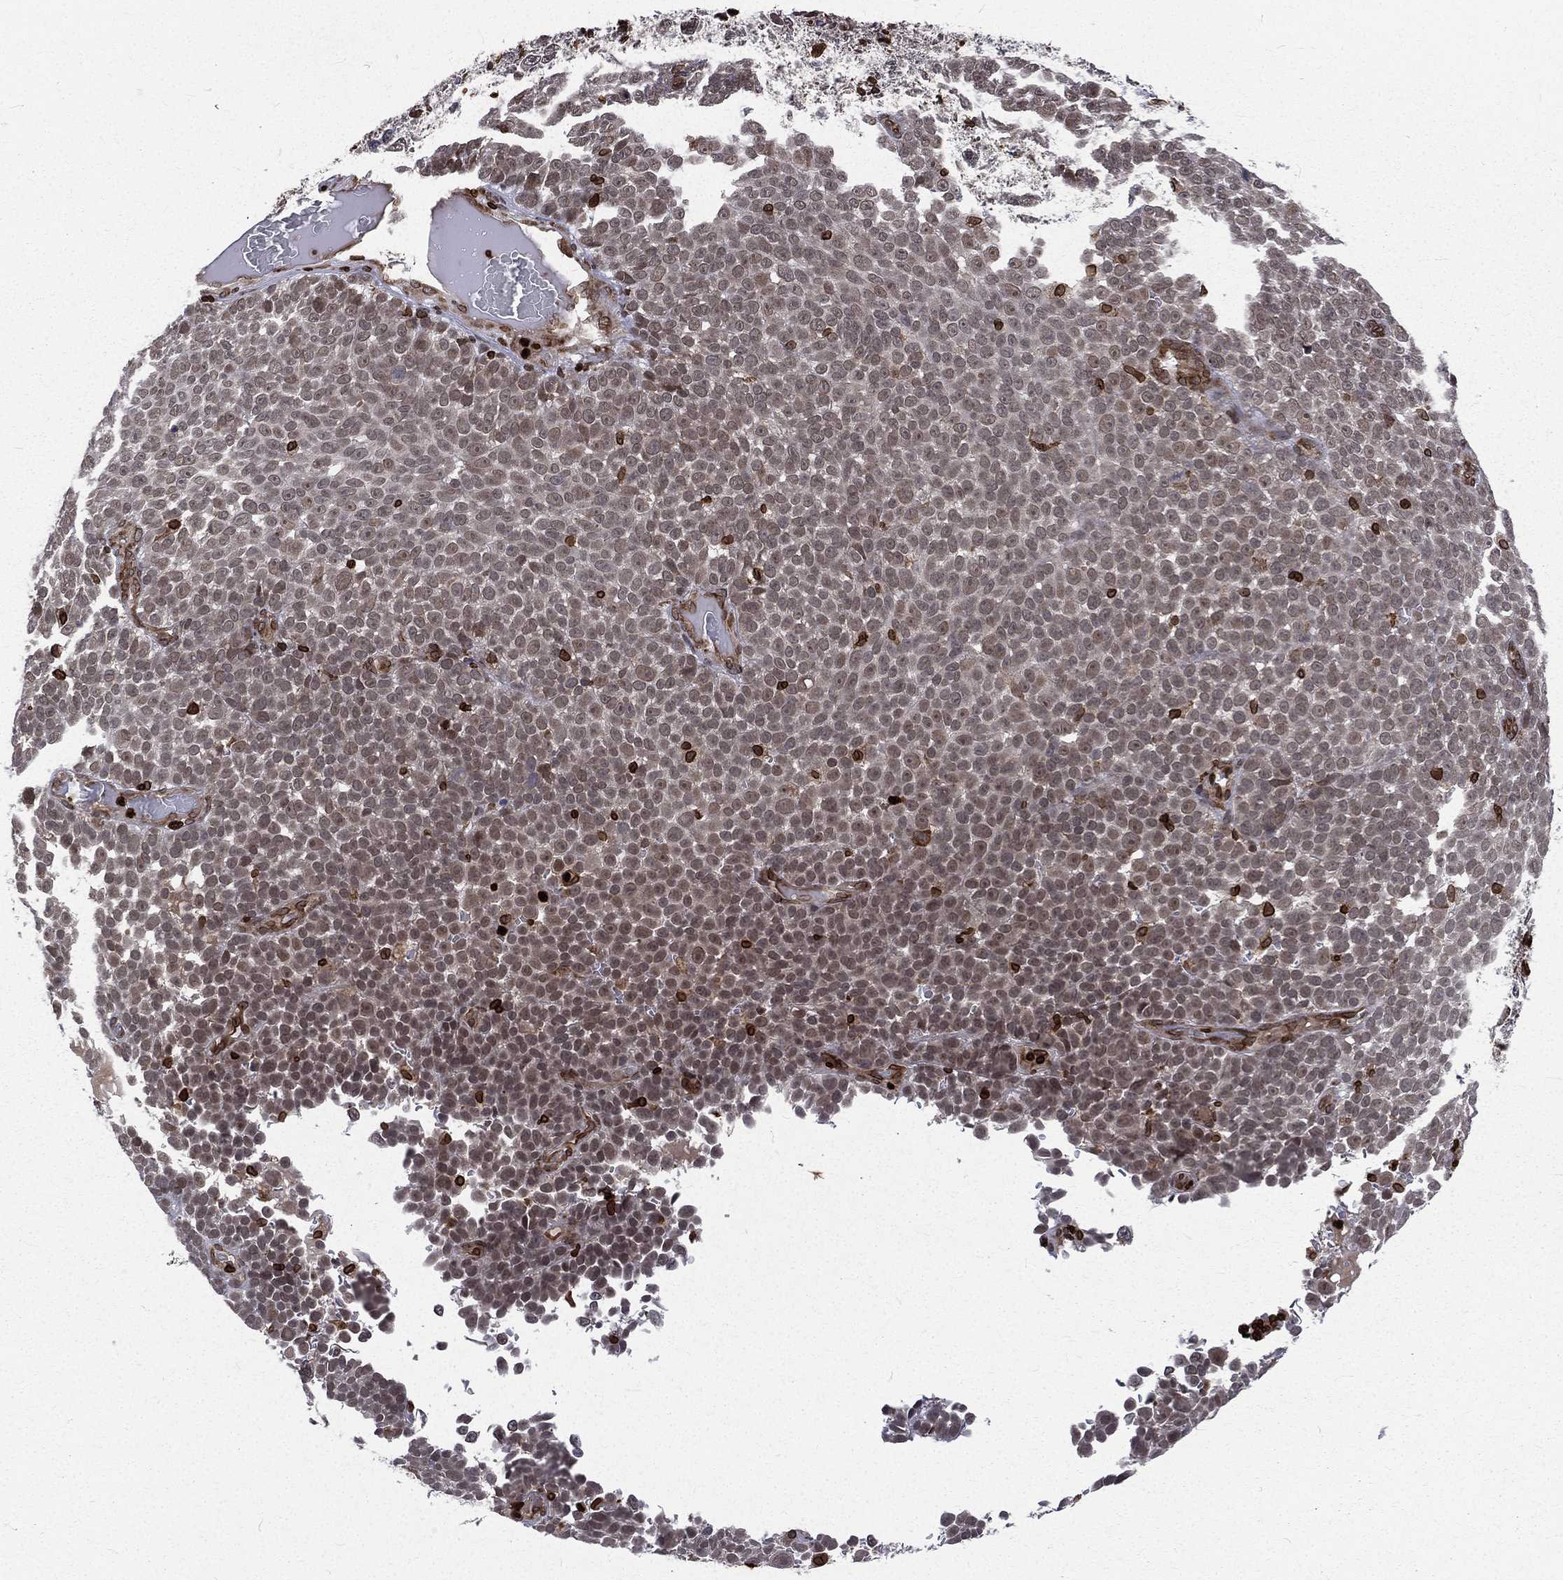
{"staining": {"intensity": "negative", "quantity": "none", "location": "none"}, "tissue": "melanoma", "cell_type": "Tumor cells", "image_type": "cancer", "snomed": [{"axis": "morphology", "description": "Malignant melanoma, NOS"}, {"axis": "topography", "description": "Skin"}], "caption": "Immunohistochemical staining of human melanoma shows no significant positivity in tumor cells.", "gene": "LBR", "patient": {"sex": "female", "age": 95}}